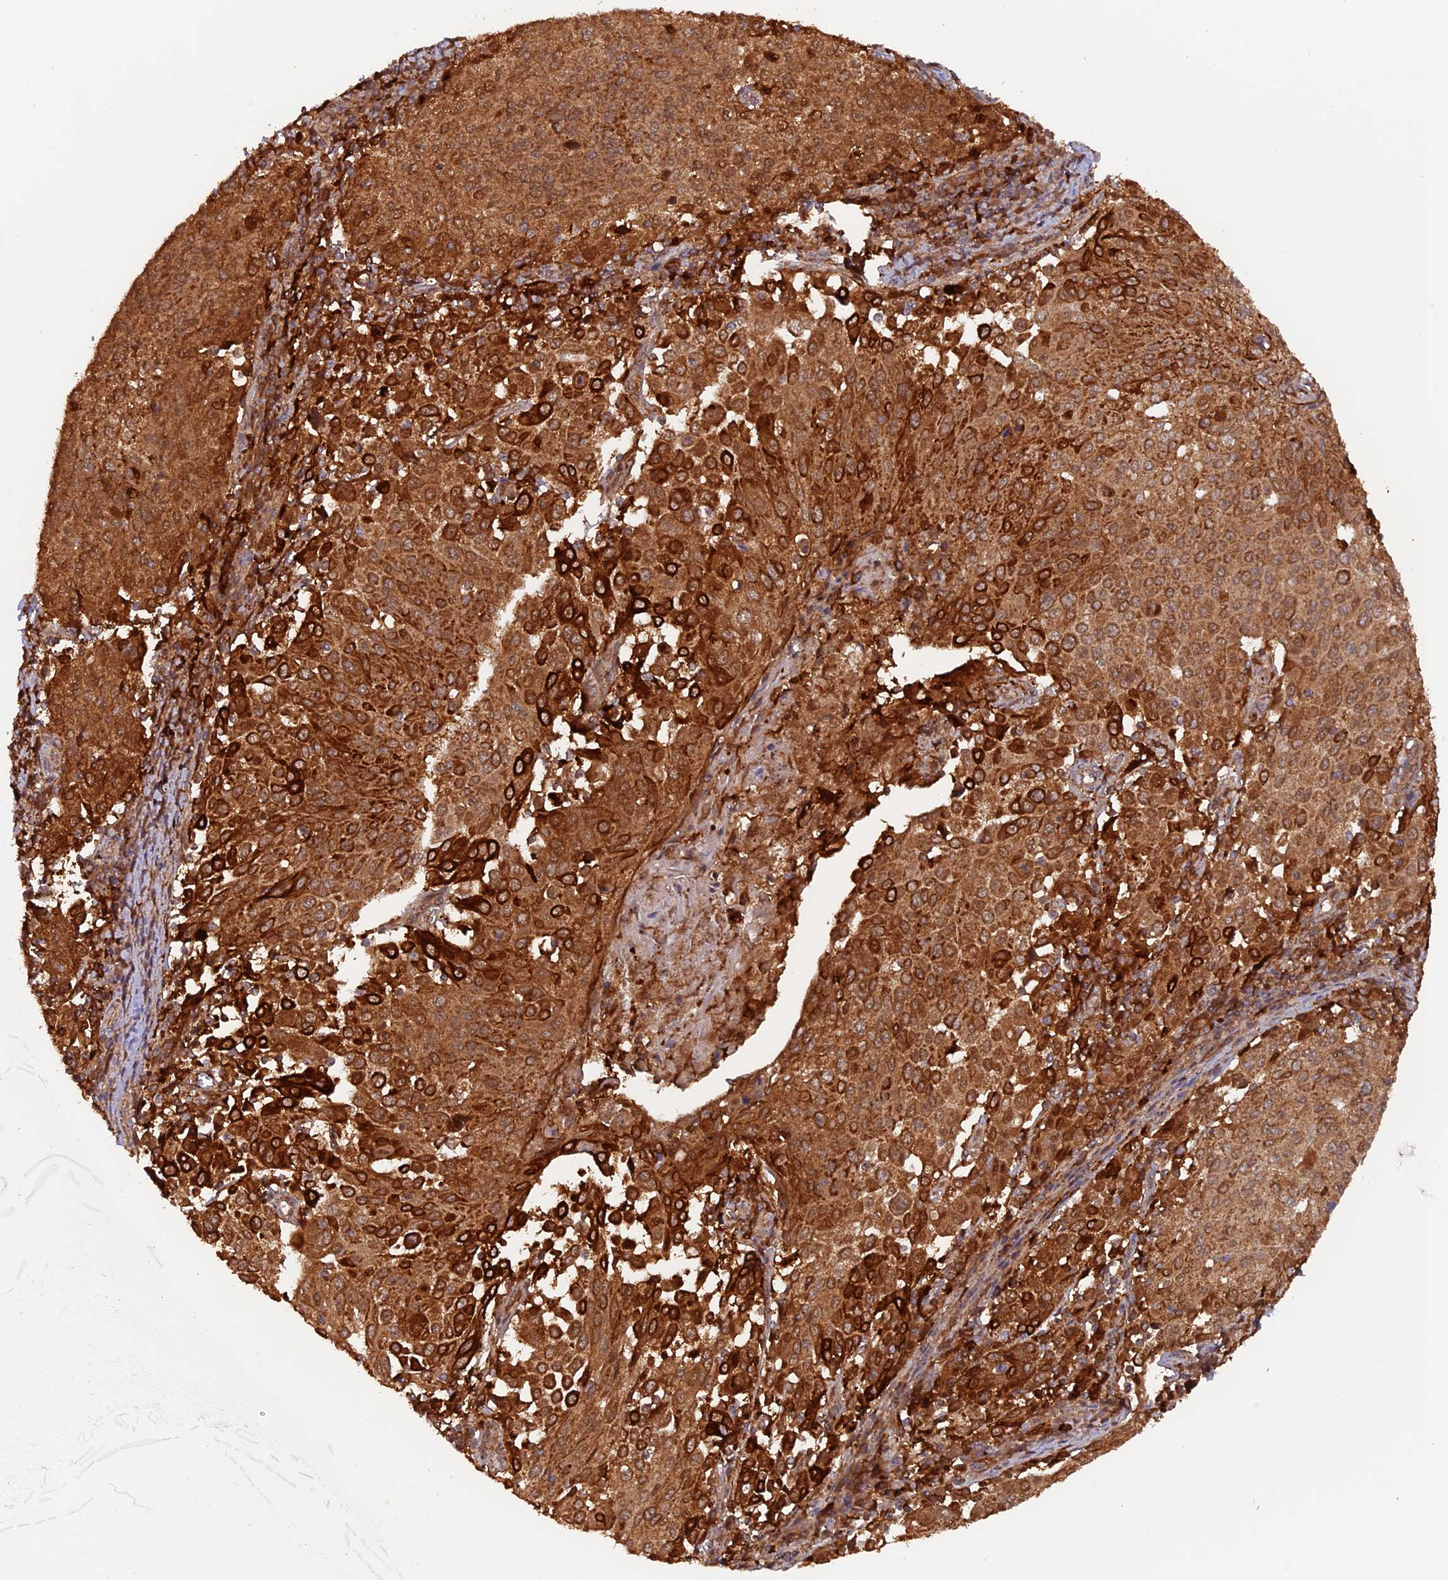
{"staining": {"intensity": "strong", "quantity": ">75%", "location": "cytoplasmic/membranous"}, "tissue": "cervical cancer", "cell_type": "Tumor cells", "image_type": "cancer", "snomed": [{"axis": "morphology", "description": "Squamous cell carcinoma, NOS"}, {"axis": "topography", "description": "Cervix"}], "caption": "Immunohistochemical staining of human cervical squamous cell carcinoma reveals strong cytoplasmic/membranous protein expression in approximately >75% of tumor cells.", "gene": "DTYMK", "patient": {"sex": "female", "age": 46}}